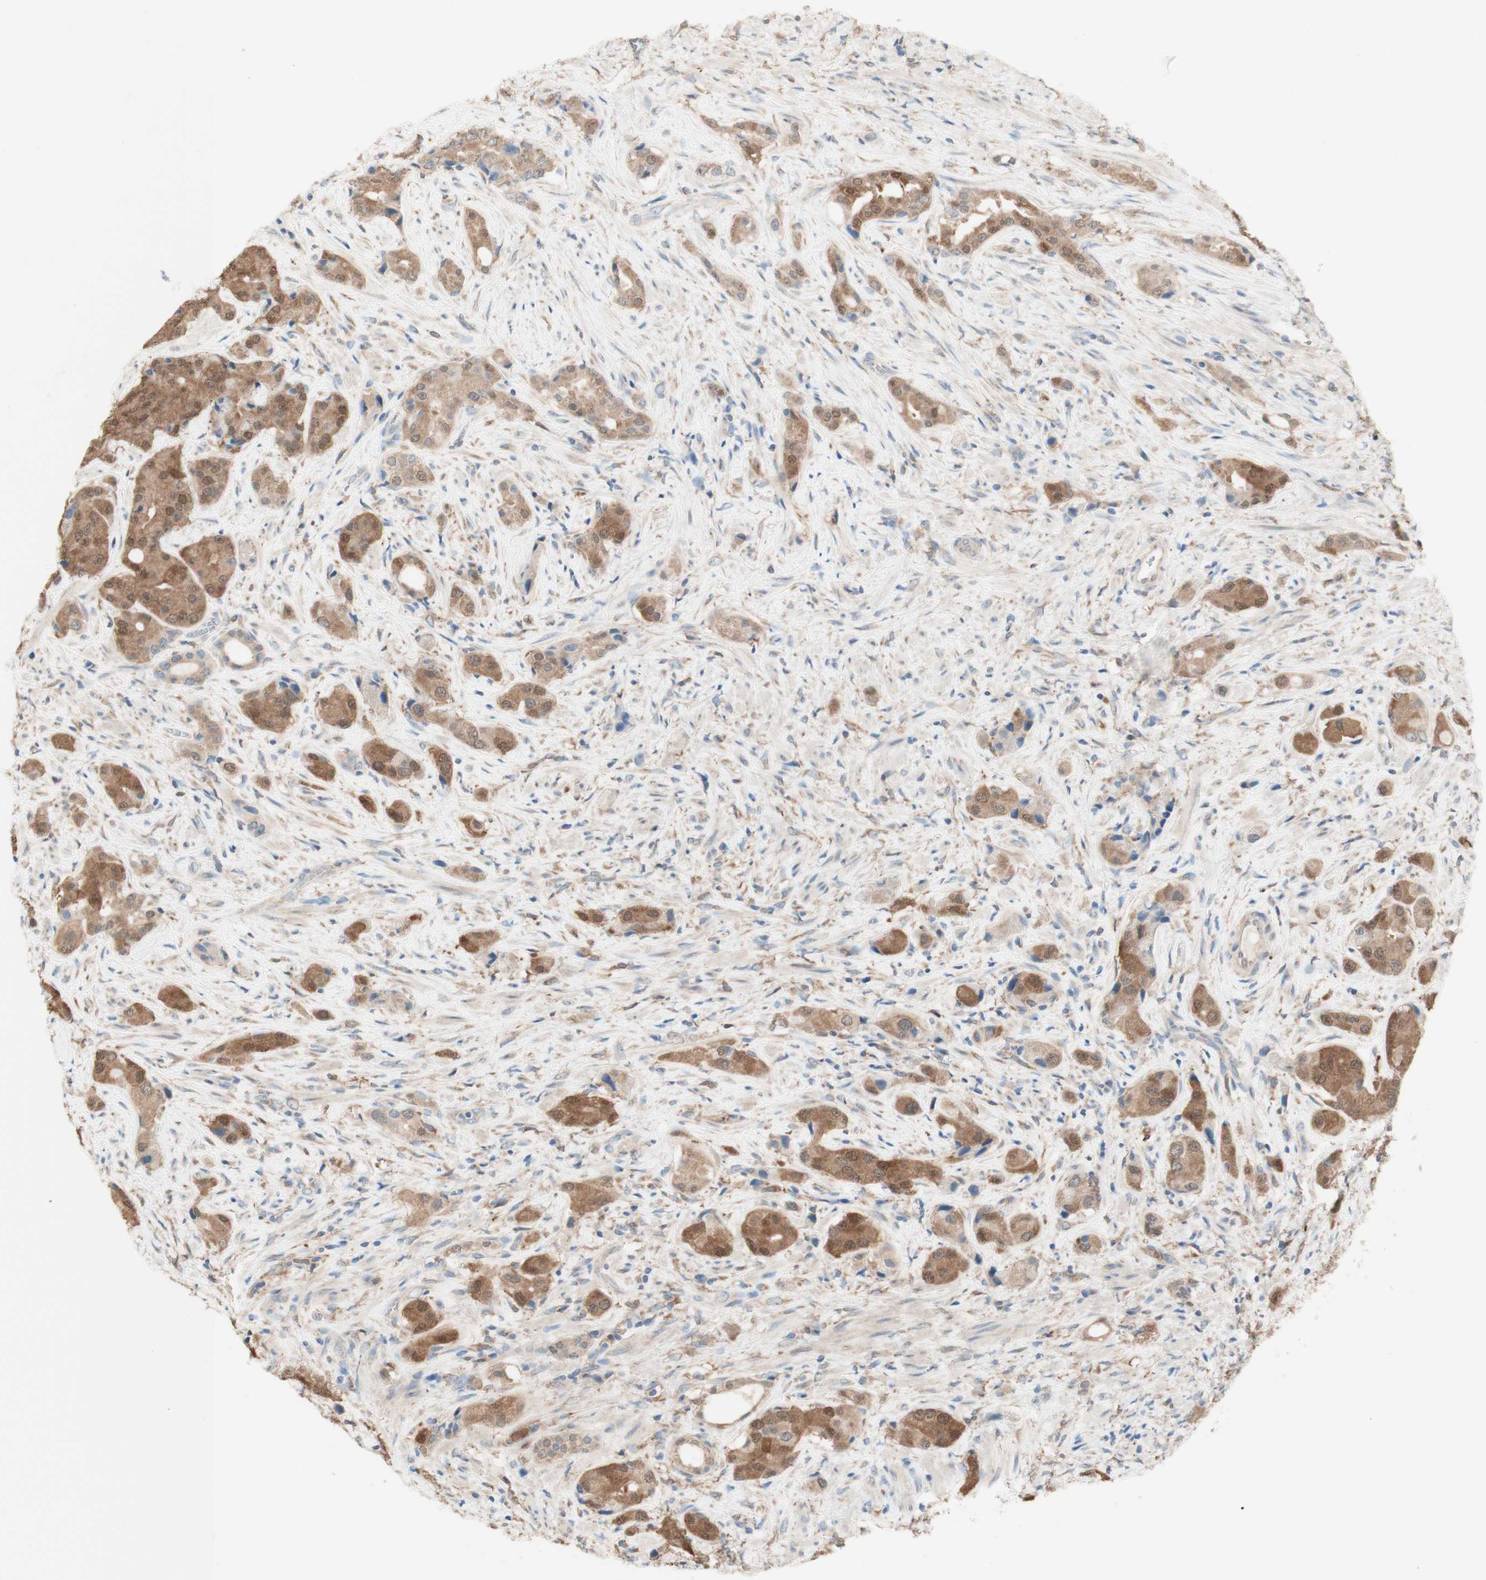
{"staining": {"intensity": "moderate", "quantity": ">75%", "location": "cytoplasmic/membranous"}, "tissue": "prostate cancer", "cell_type": "Tumor cells", "image_type": "cancer", "snomed": [{"axis": "morphology", "description": "Adenocarcinoma, High grade"}, {"axis": "topography", "description": "Prostate"}], "caption": "Approximately >75% of tumor cells in prostate cancer exhibit moderate cytoplasmic/membranous protein staining as visualized by brown immunohistochemical staining.", "gene": "COMT", "patient": {"sex": "male", "age": 71}}